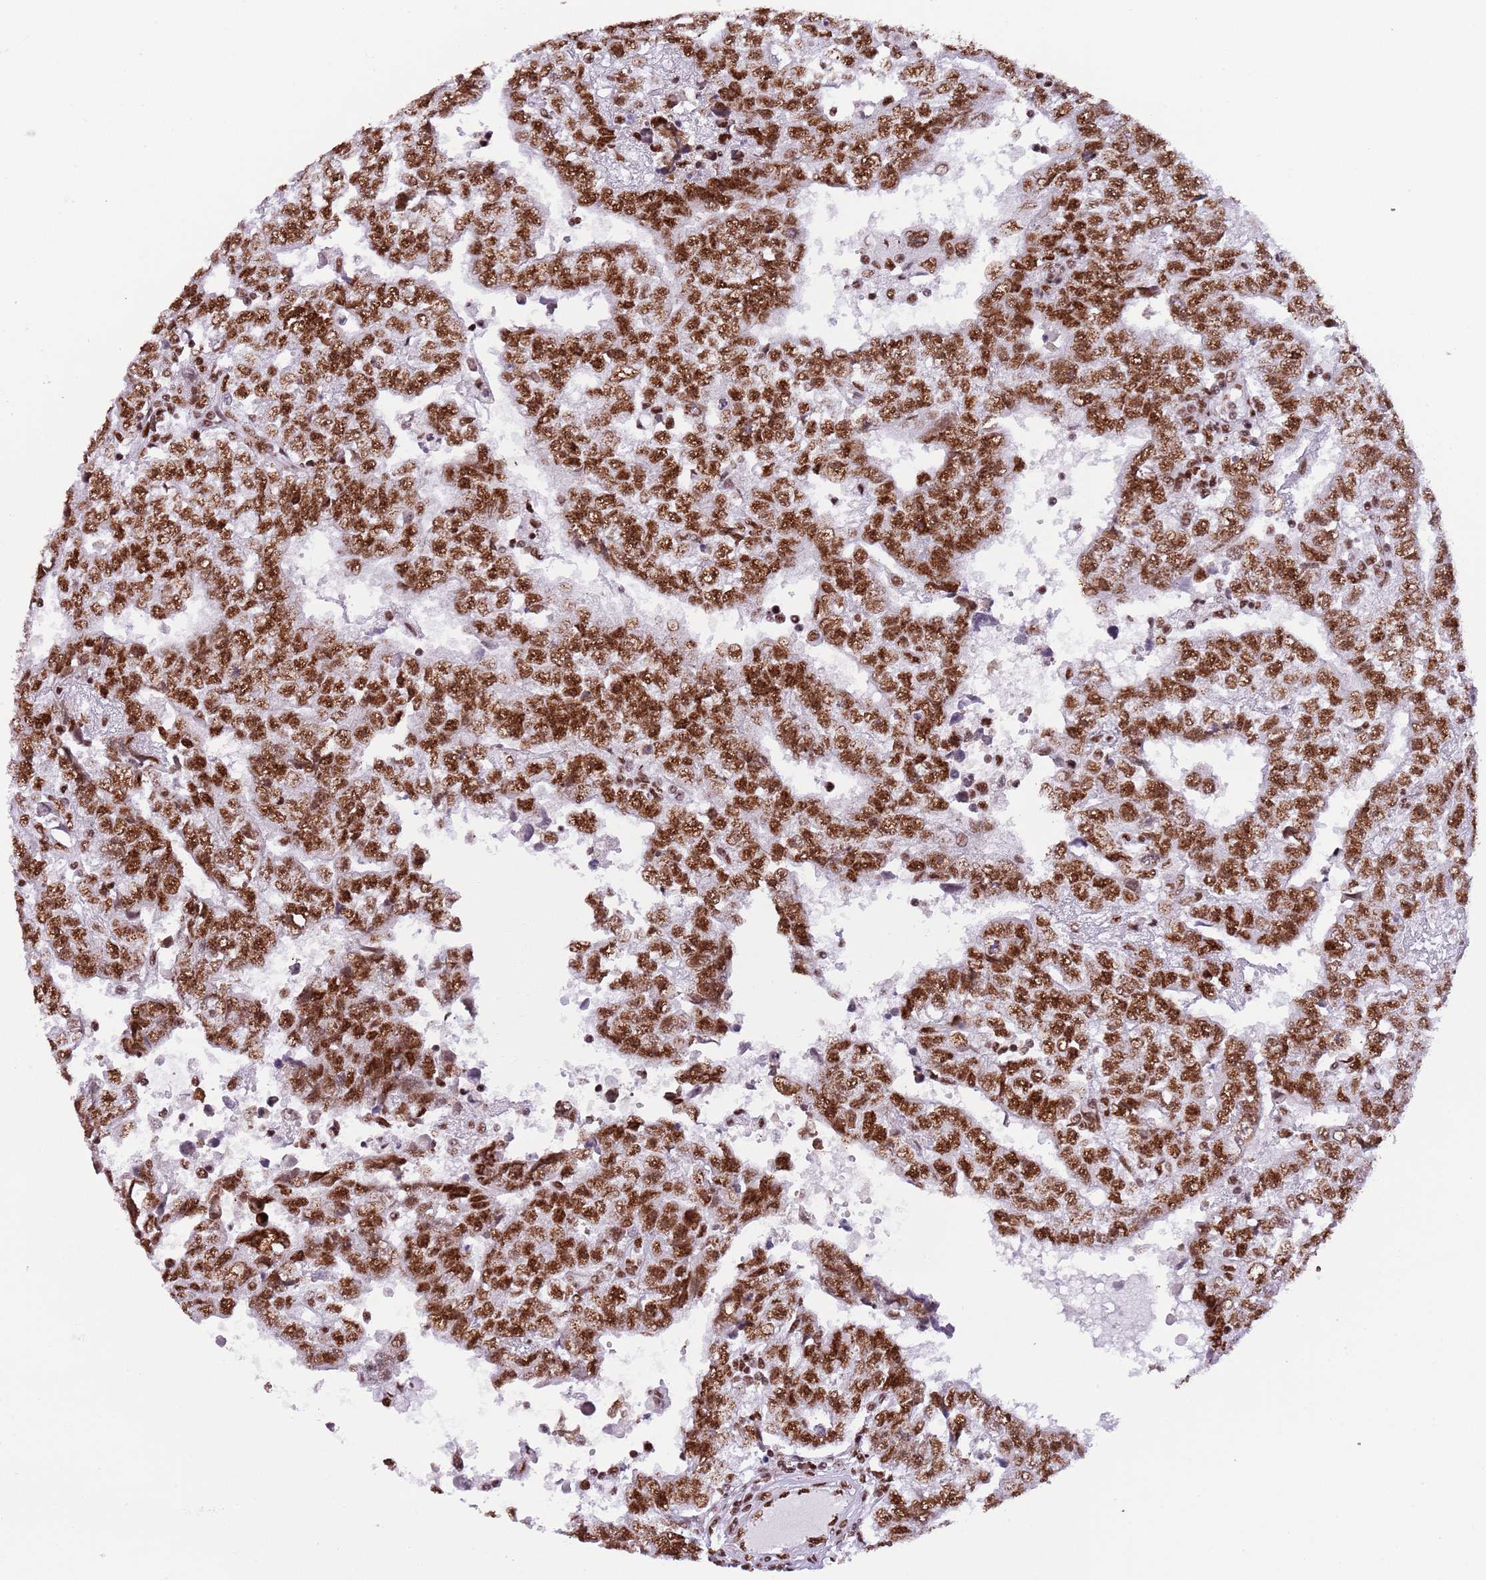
{"staining": {"intensity": "strong", "quantity": "25%-75%", "location": "nuclear"}, "tissue": "testis cancer", "cell_type": "Tumor cells", "image_type": "cancer", "snomed": [{"axis": "morphology", "description": "Carcinoma, Embryonal, NOS"}, {"axis": "topography", "description": "Testis"}], "caption": "IHC micrograph of neoplastic tissue: human testis embryonal carcinoma stained using immunohistochemistry (IHC) displays high levels of strong protein expression localized specifically in the nuclear of tumor cells, appearing as a nuclear brown color.", "gene": "SF3A2", "patient": {"sex": "male", "age": 25}}